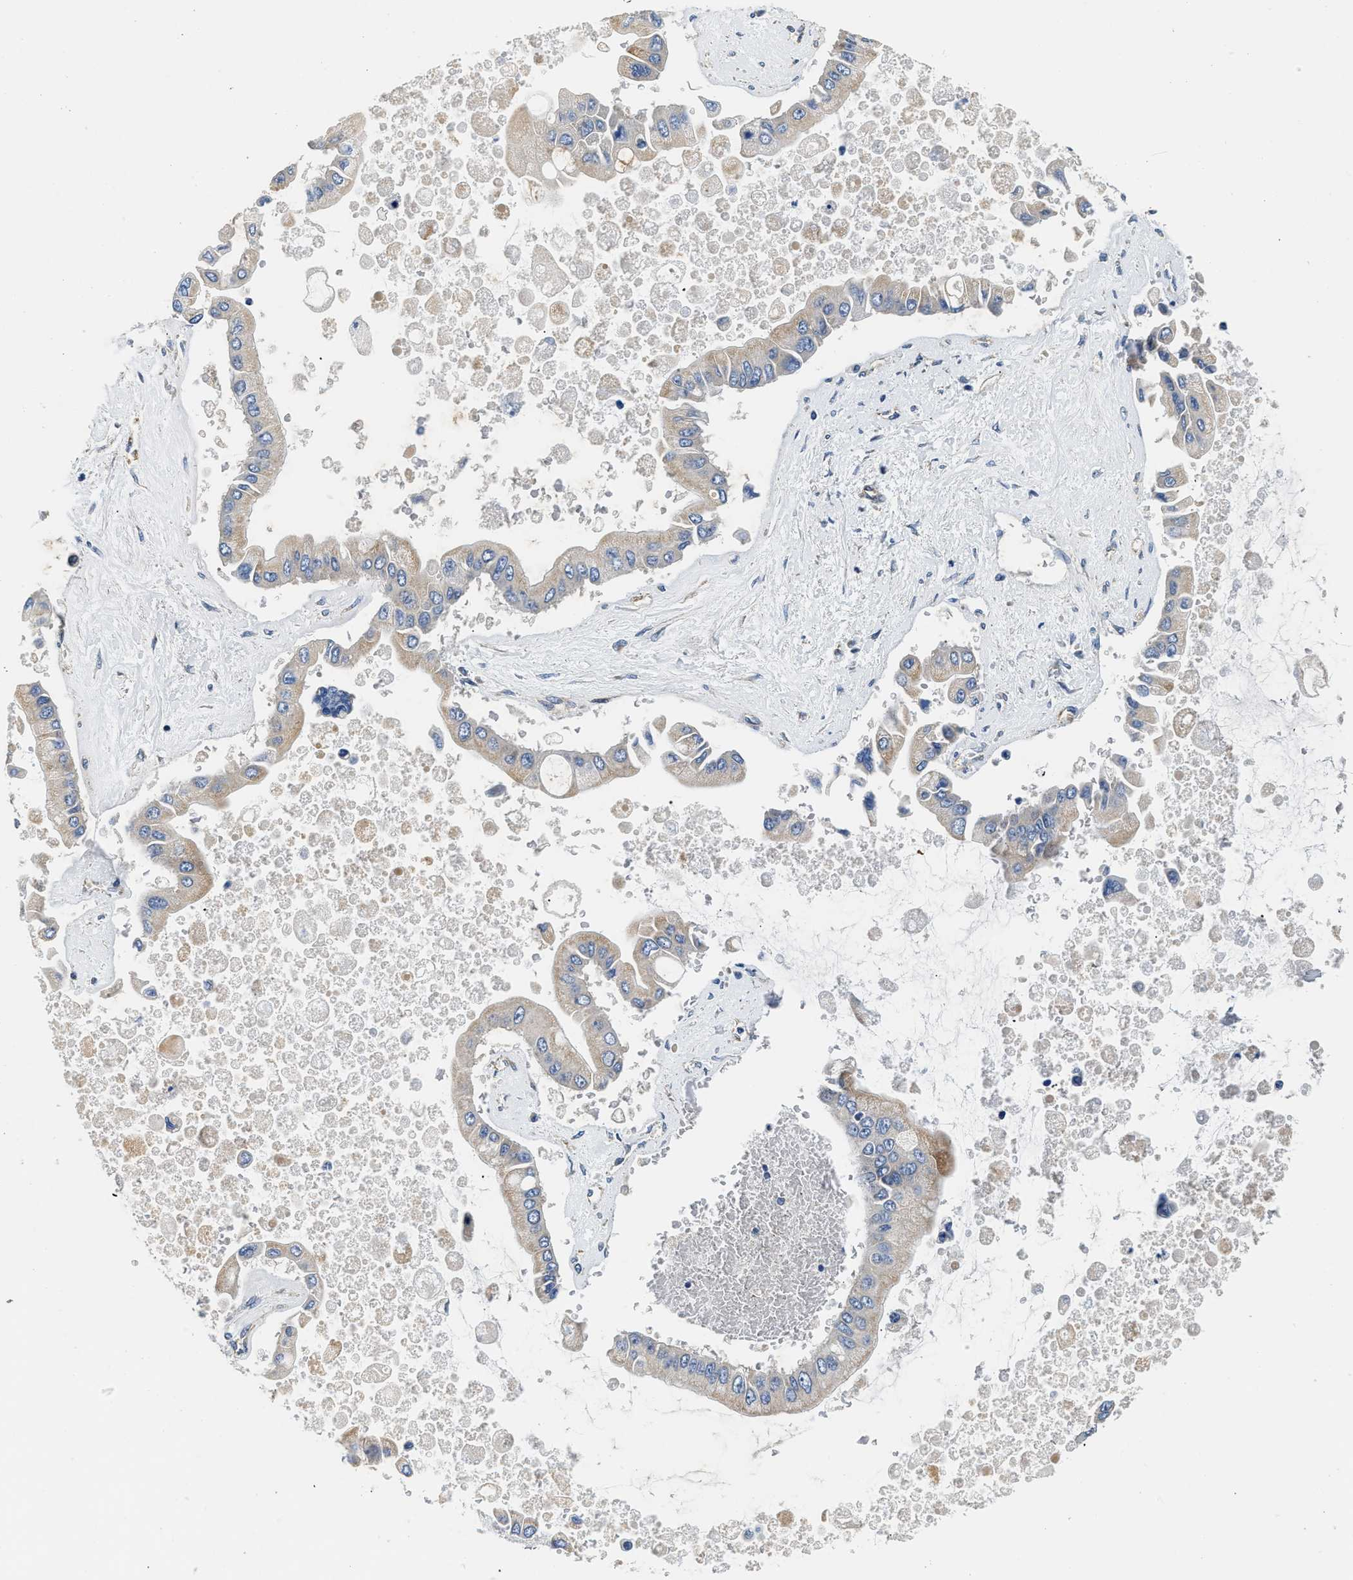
{"staining": {"intensity": "weak", "quantity": ">75%", "location": "cytoplasmic/membranous"}, "tissue": "liver cancer", "cell_type": "Tumor cells", "image_type": "cancer", "snomed": [{"axis": "morphology", "description": "Cholangiocarcinoma"}, {"axis": "topography", "description": "Liver"}], "caption": "Brown immunohistochemical staining in human liver cholangiocarcinoma reveals weak cytoplasmic/membranous expression in about >75% of tumor cells. (DAB IHC with brightfield microscopy, high magnification).", "gene": "CSDE1", "patient": {"sex": "male", "age": 50}}